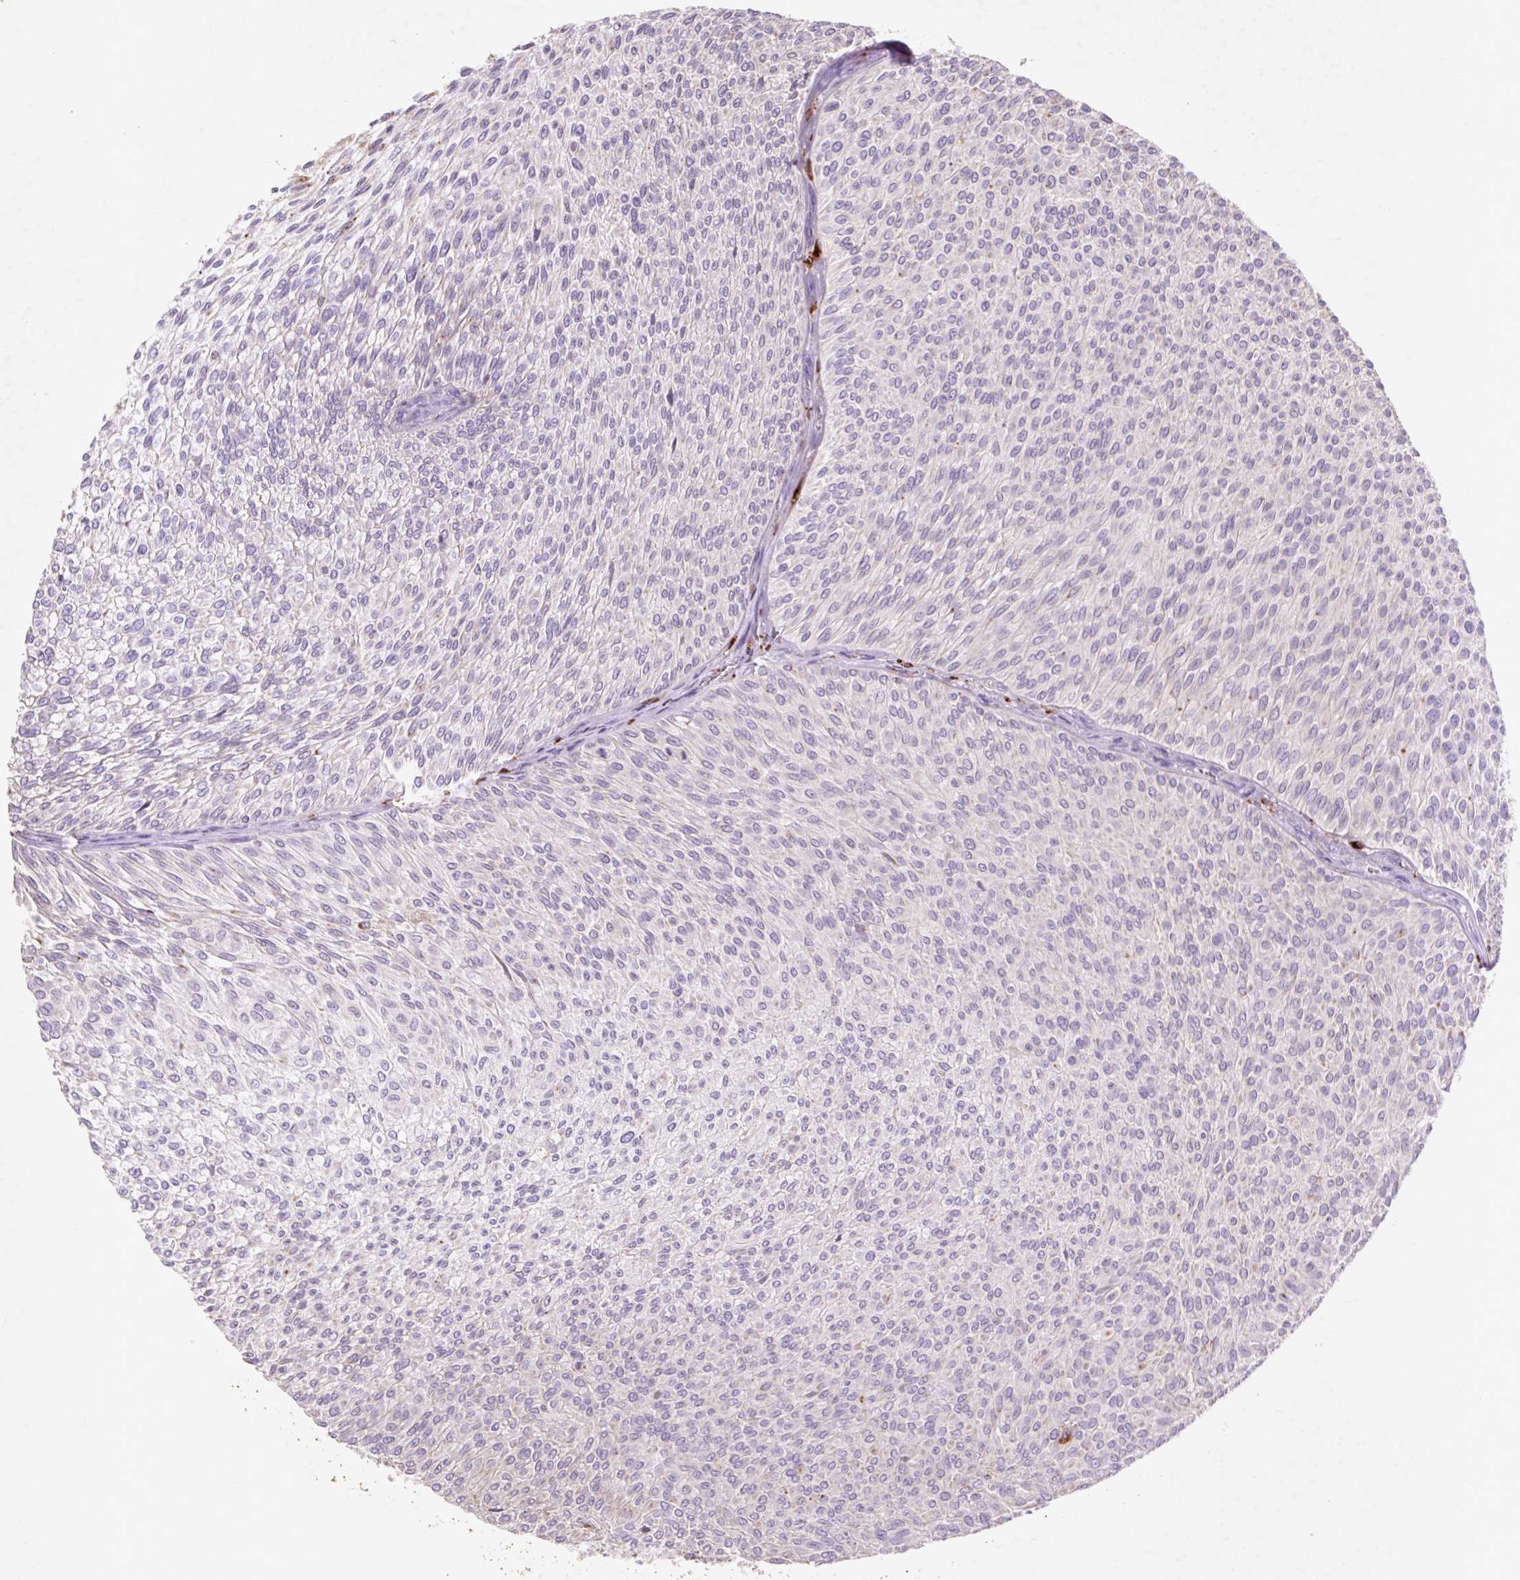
{"staining": {"intensity": "negative", "quantity": "none", "location": "none"}, "tissue": "urothelial cancer", "cell_type": "Tumor cells", "image_type": "cancer", "snomed": [{"axis": "morphology", "description": "Urothelial carcinoma, Low grade"}, {"axis": "topography", "description": "Urinary bladder"}], "caption": "Immunohistochemistry (IHC) of low-grade urothelial carcinoma reveals no staining in tumor cells.", "gene": "HEXA", "patient": {"sex": "male", "age": 91}}